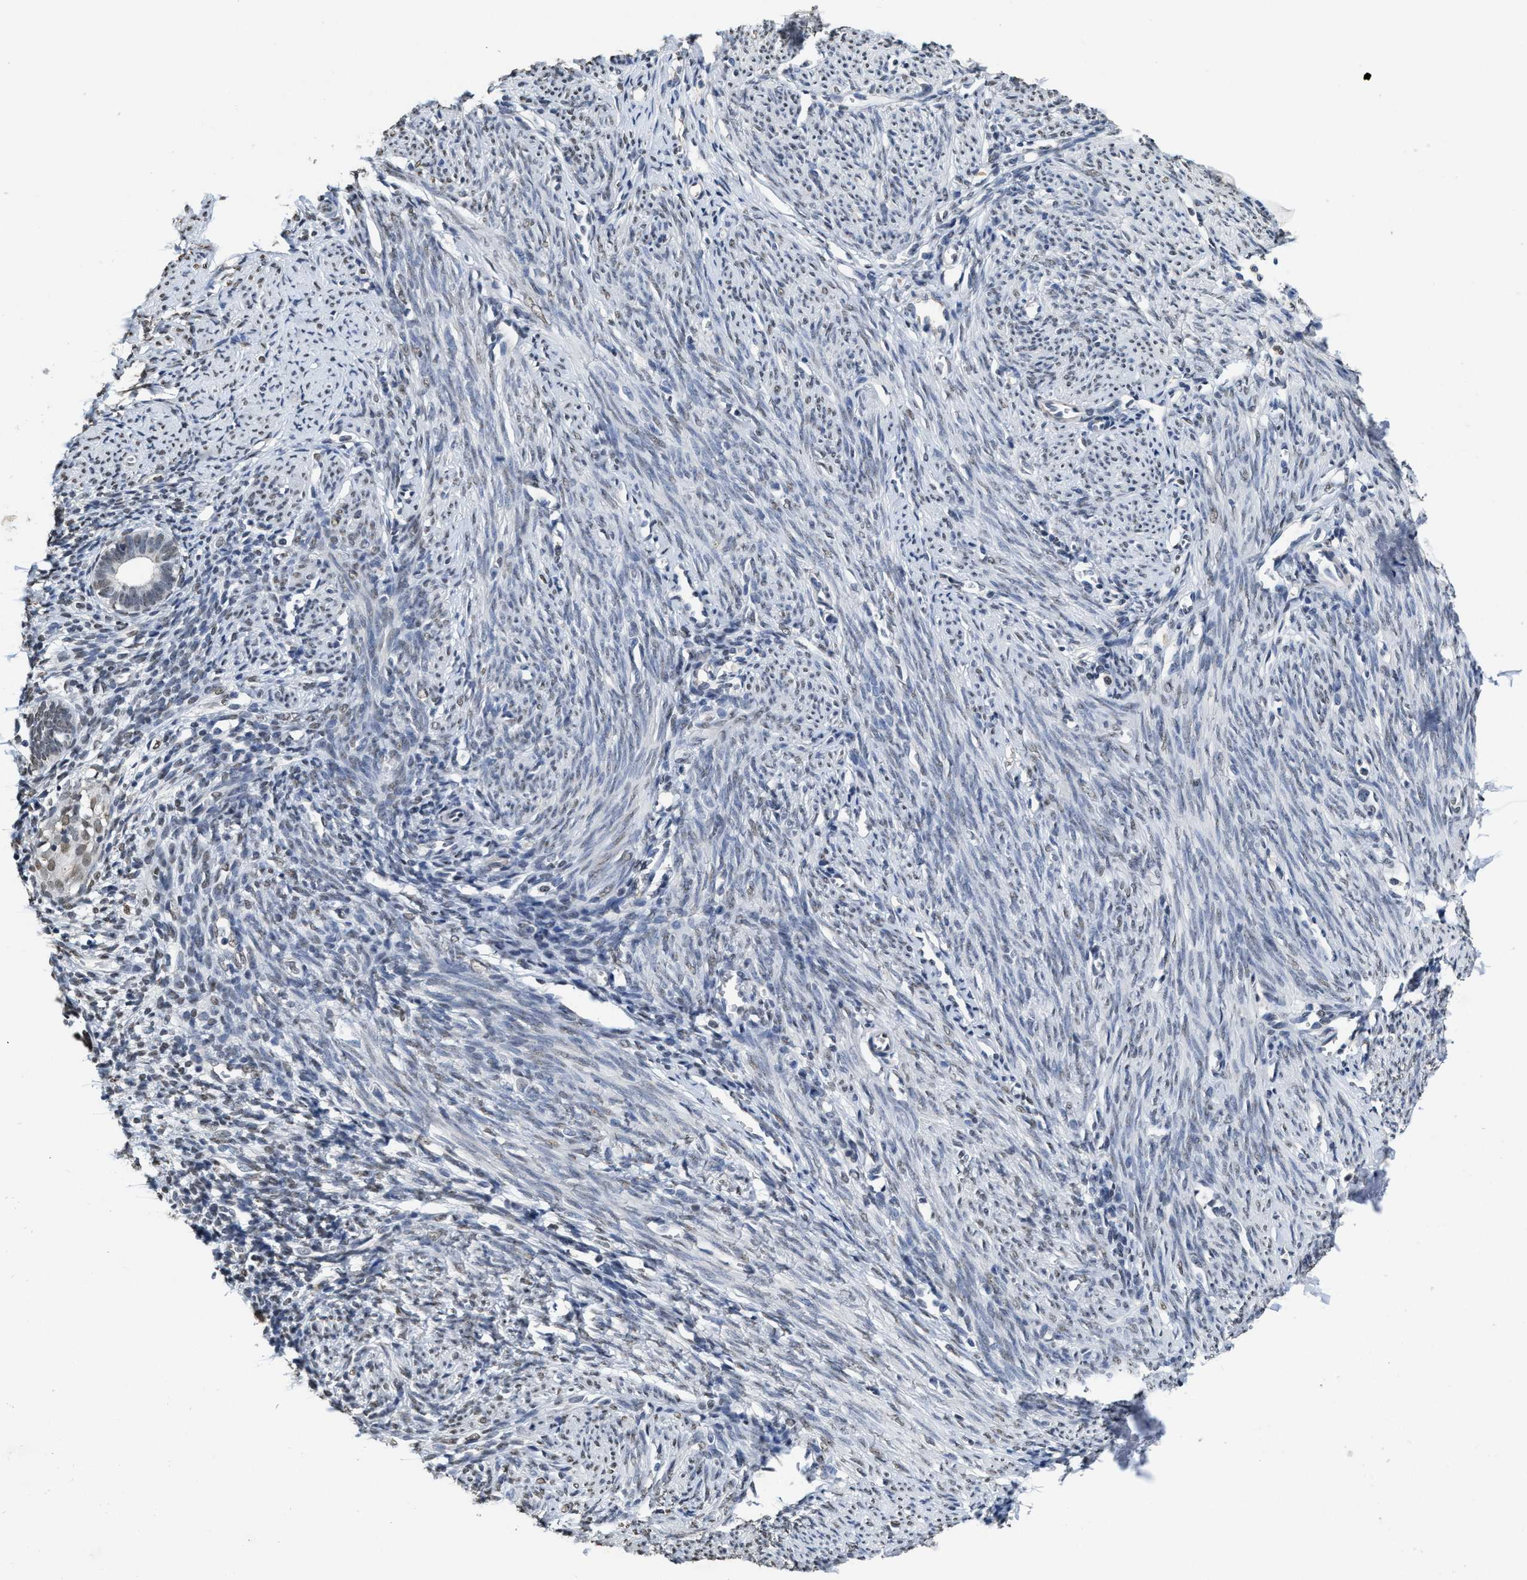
{"staining": {"intensity": "negative", "quantity": "none", "location": "none"}, "tissue": "endometrium", "cell_type": "Cells in endometrial stroma", "image_type": "normal", "snomed": [{"axis": "morphology", "description": "Normal tissue, NOS"}, {"axis": "morphology", "description": "Adenocarcinoma, NOS"}, {"axis": "topography", "description": "Endometrium"}], "caption": "This is an immunohistochemistry histopathology image of normal endometrium. There is no expression in cells in endometrial stroma.", "gene": "SUPT16H", "patient": {"sex": "female", "age": 57}}